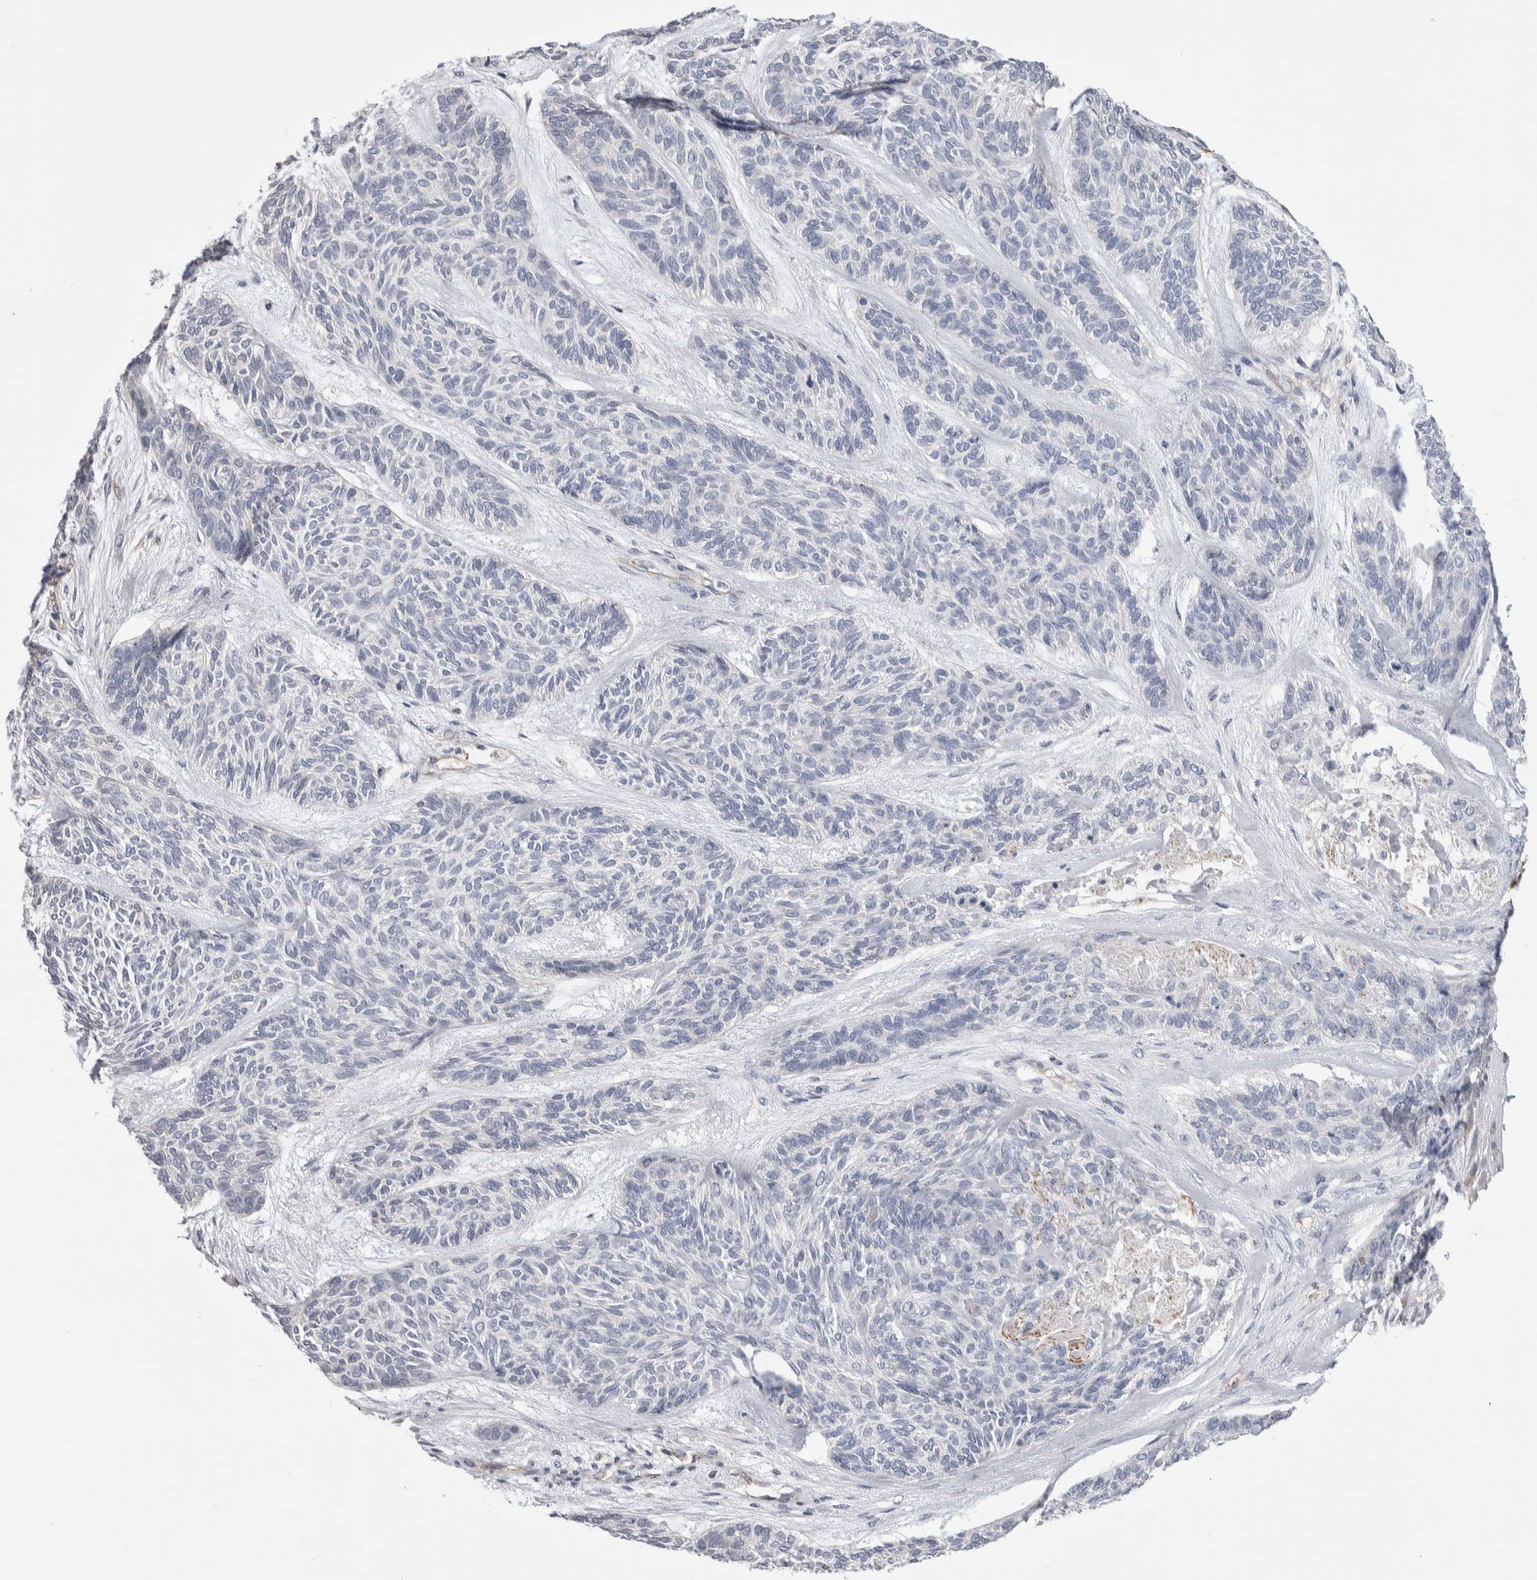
{"staining": {"intensity": "negative", "quantity": "none", "location": "none"}, "tissue": "skin cancer", "cell_type": "Tumor cells", "image_type": "cancer", "snomed": [{"axis": "morphology", "description": "Basal cell carcinoma"}, {"axis": "topography", "description": "Skin"}], "caption": "Protein analysis of skin cancer exhibits no significant staining in tumor cells. The staining is performed using DAB (3,3'-diaminobenzidine) brown chromogen with nuclei counter-stained in using hematoxylin.", "gene": "ZBTB49", "patient": {"sex": "male", "age": 55}}